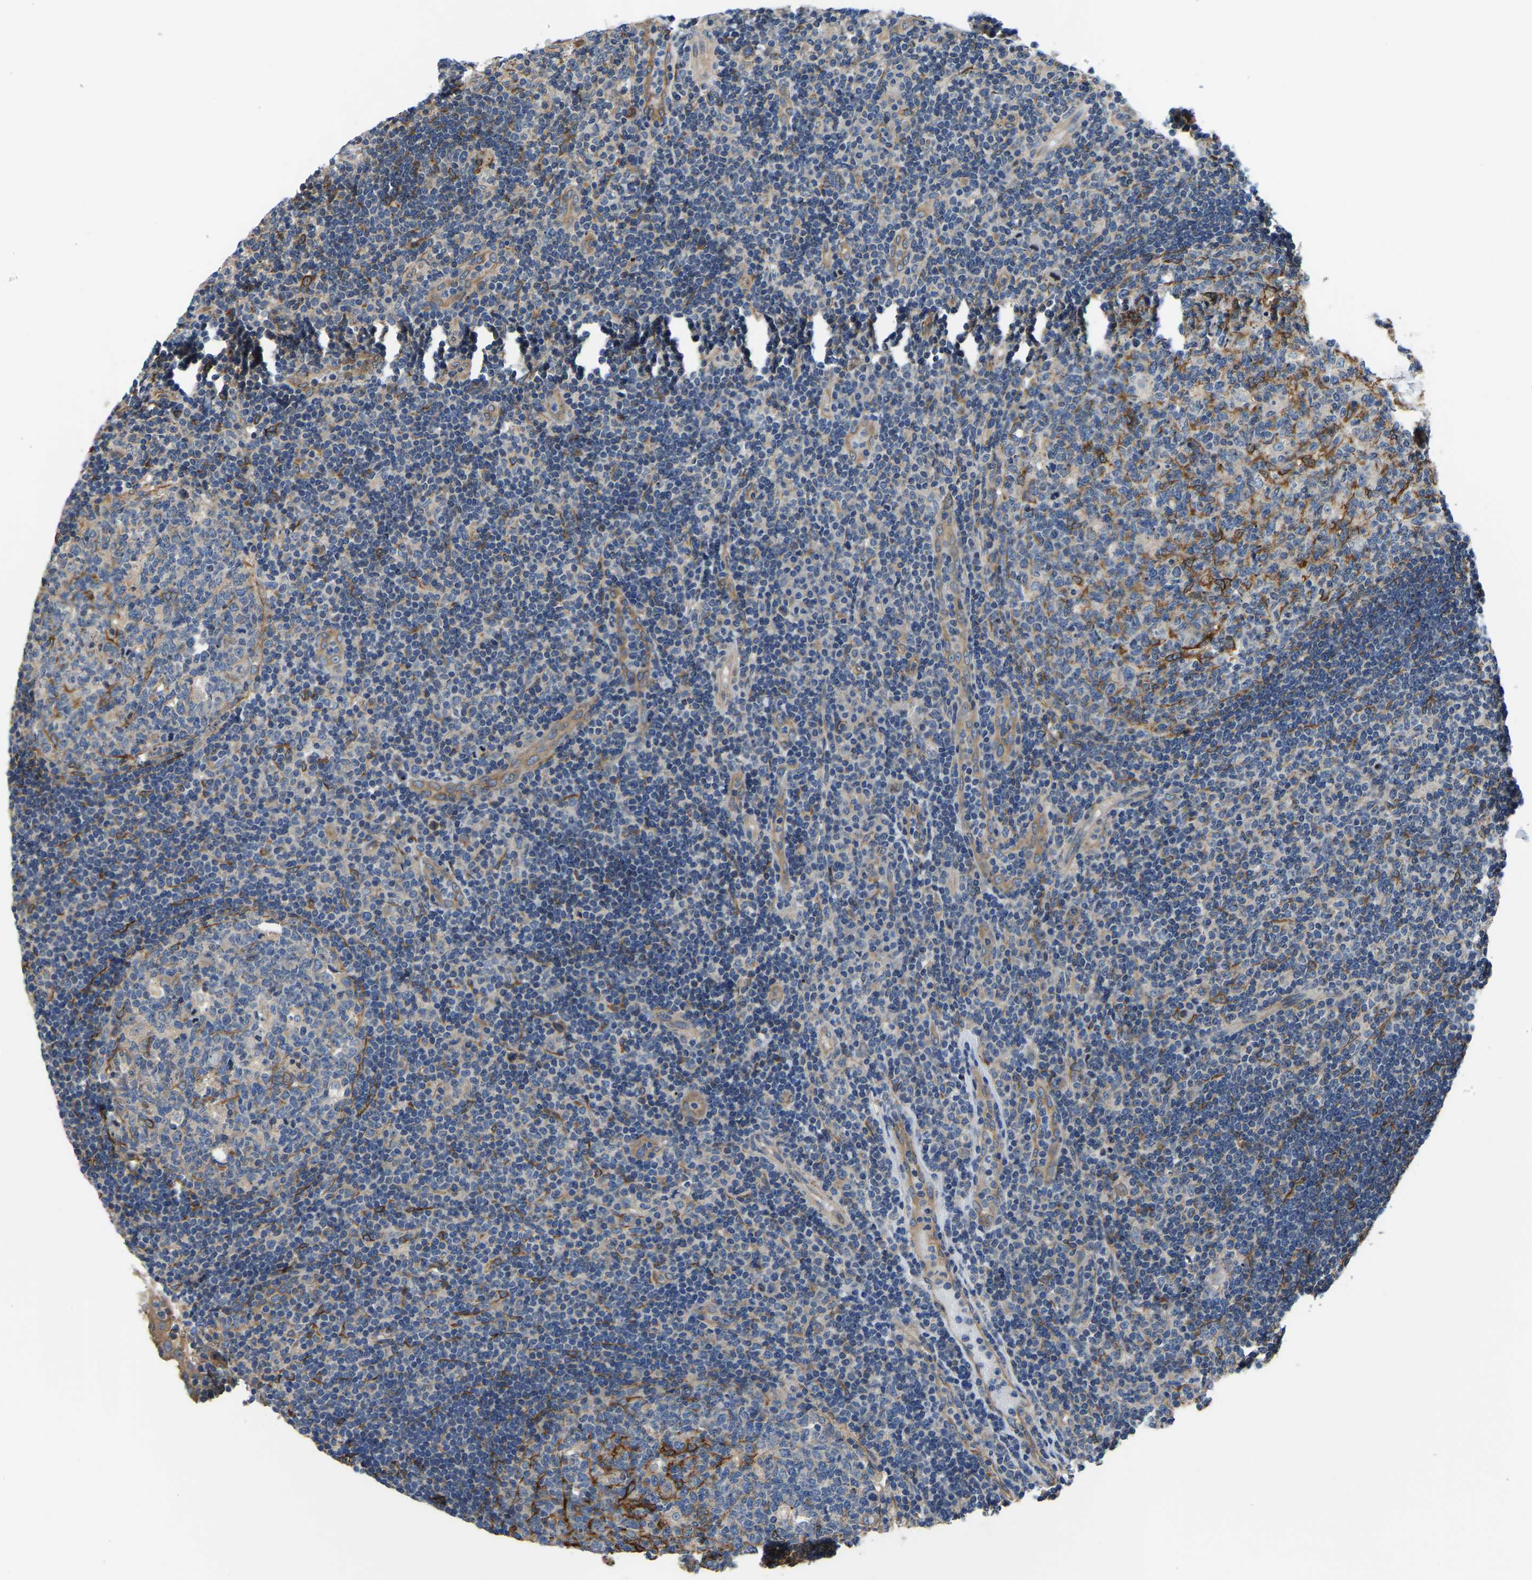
{"staining": {"intensity": "strong", "quantity": "<25%", "location": "cytoplasmic/membranous"}, "tissue": "tonsil", "cell_type": "Germinal center cells", "image_type": "normal", "snomed": [{"axis": "morphology", "description": "Normal tissue, NOS"}, {"axis": "topography", "description": "Tonsil"}], "caption": "Normal tonsil was stained to show a protein in brown. There is medium levels of strong cytoplasmic/membranous positivity in about <25% of germinal center cells. The protein is stained brown, and the nuclei are stained in blue (DAB IHC with brightfield microscopy, high magnification).", "gene": "ARL6IP5", "patient": {"sex": "female", "age": 40}}